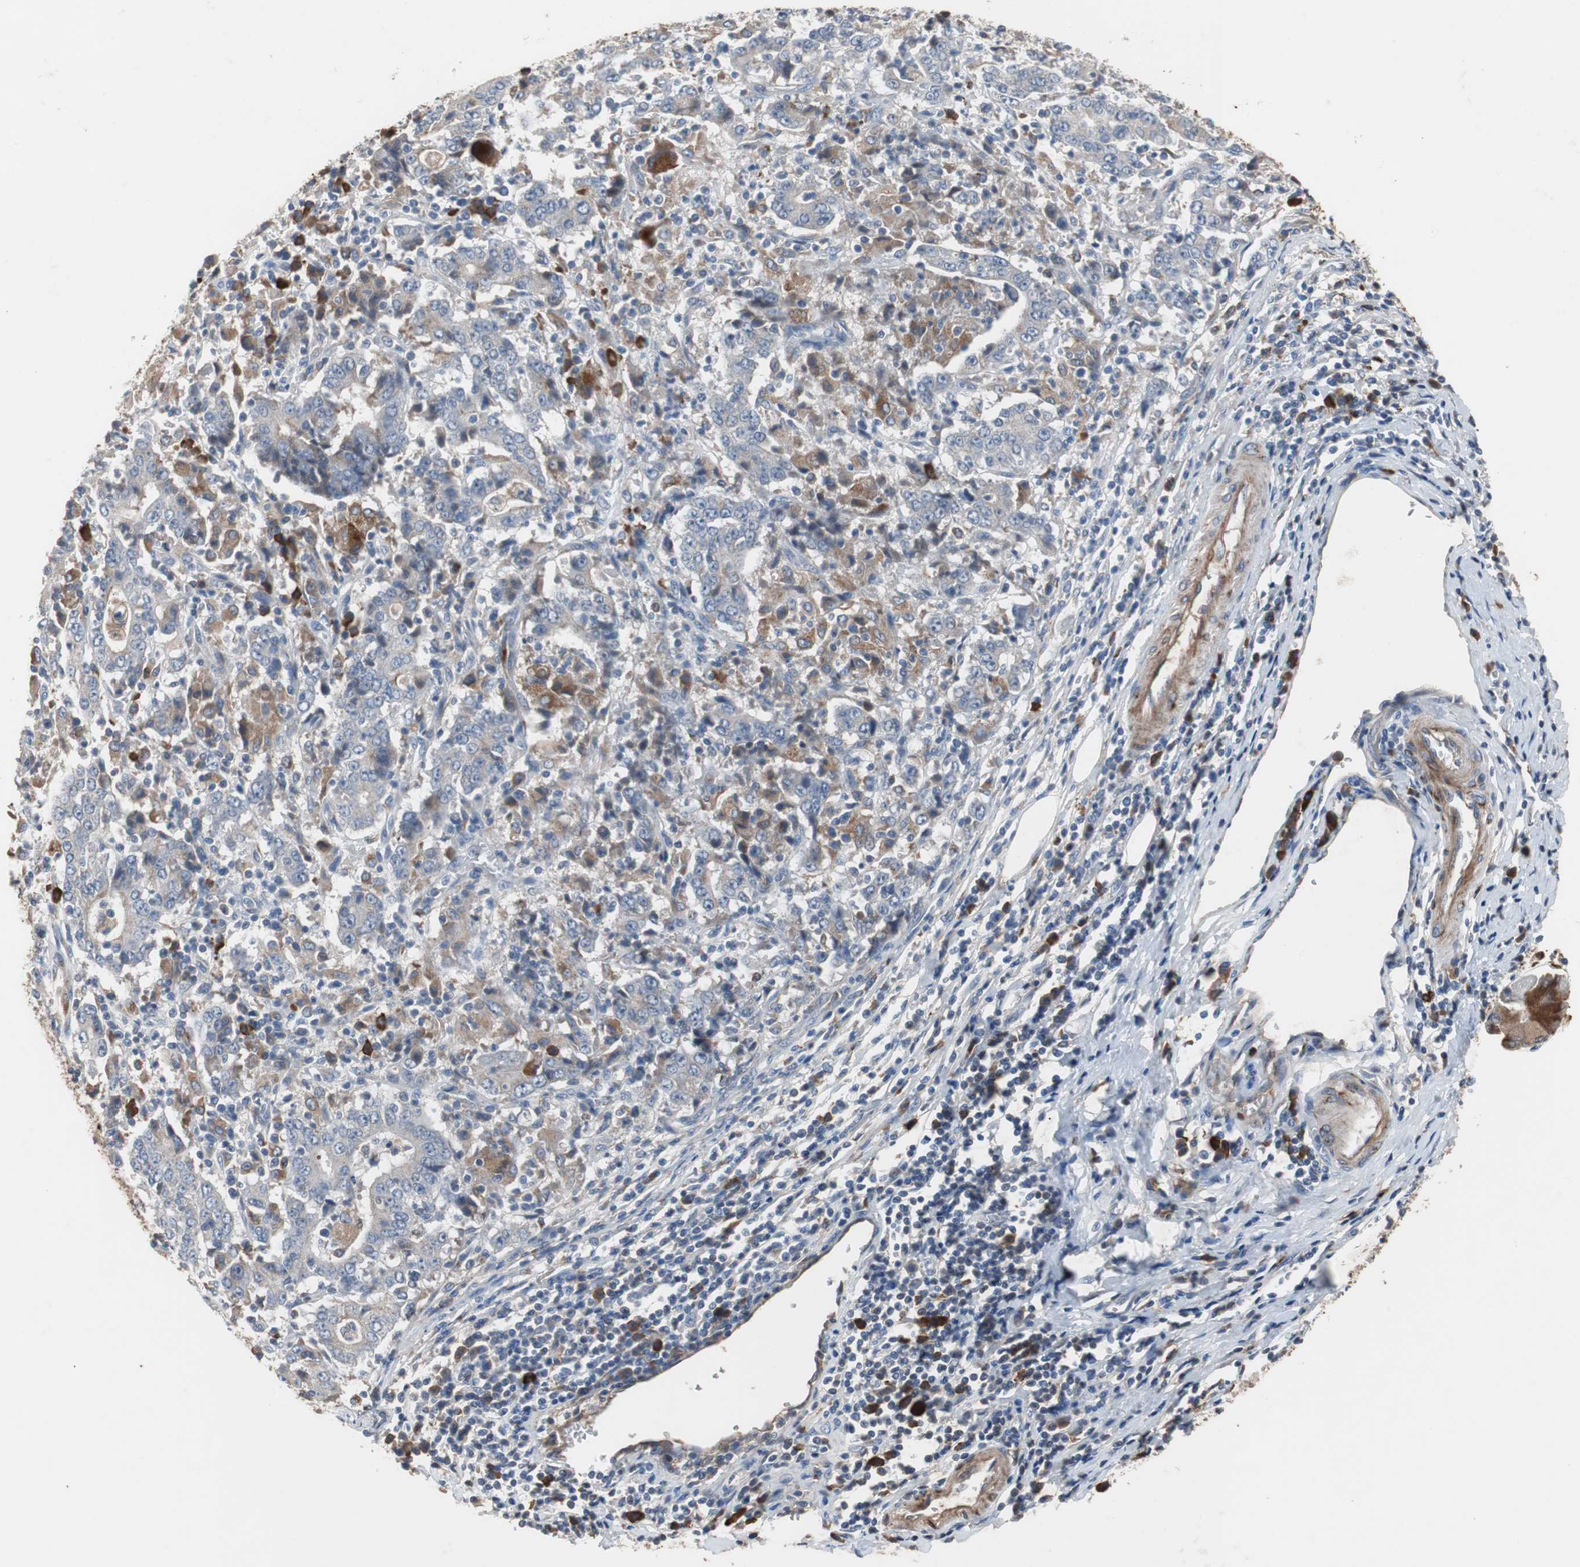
{"staining": {"intensity": "weak", "quantity": "25%-75%", "location": "cytoplasmic/membranous"}, "tissue": "stomach cancer", "cell_type": "Tumor cells", "image_type": "cancer", "snomed": [{"axis": "morphology", "description": "Normal tissue, NOS"}, {"axis": "morphology", "description": "Adenocarcinoma, NOS"}, {"axis": "topography", "description": "Stomach, upper"}, {"axis": "topography", "description": "Stomach"}], "caption": "IHC of adenocarcinoma (stomach) demonstrates low levels of weak cytoplasmic/membranous expression in about 25%-75% of tumor cells.", "gene": "SORT1", "patient": {"sex": "male", "age": 59}}